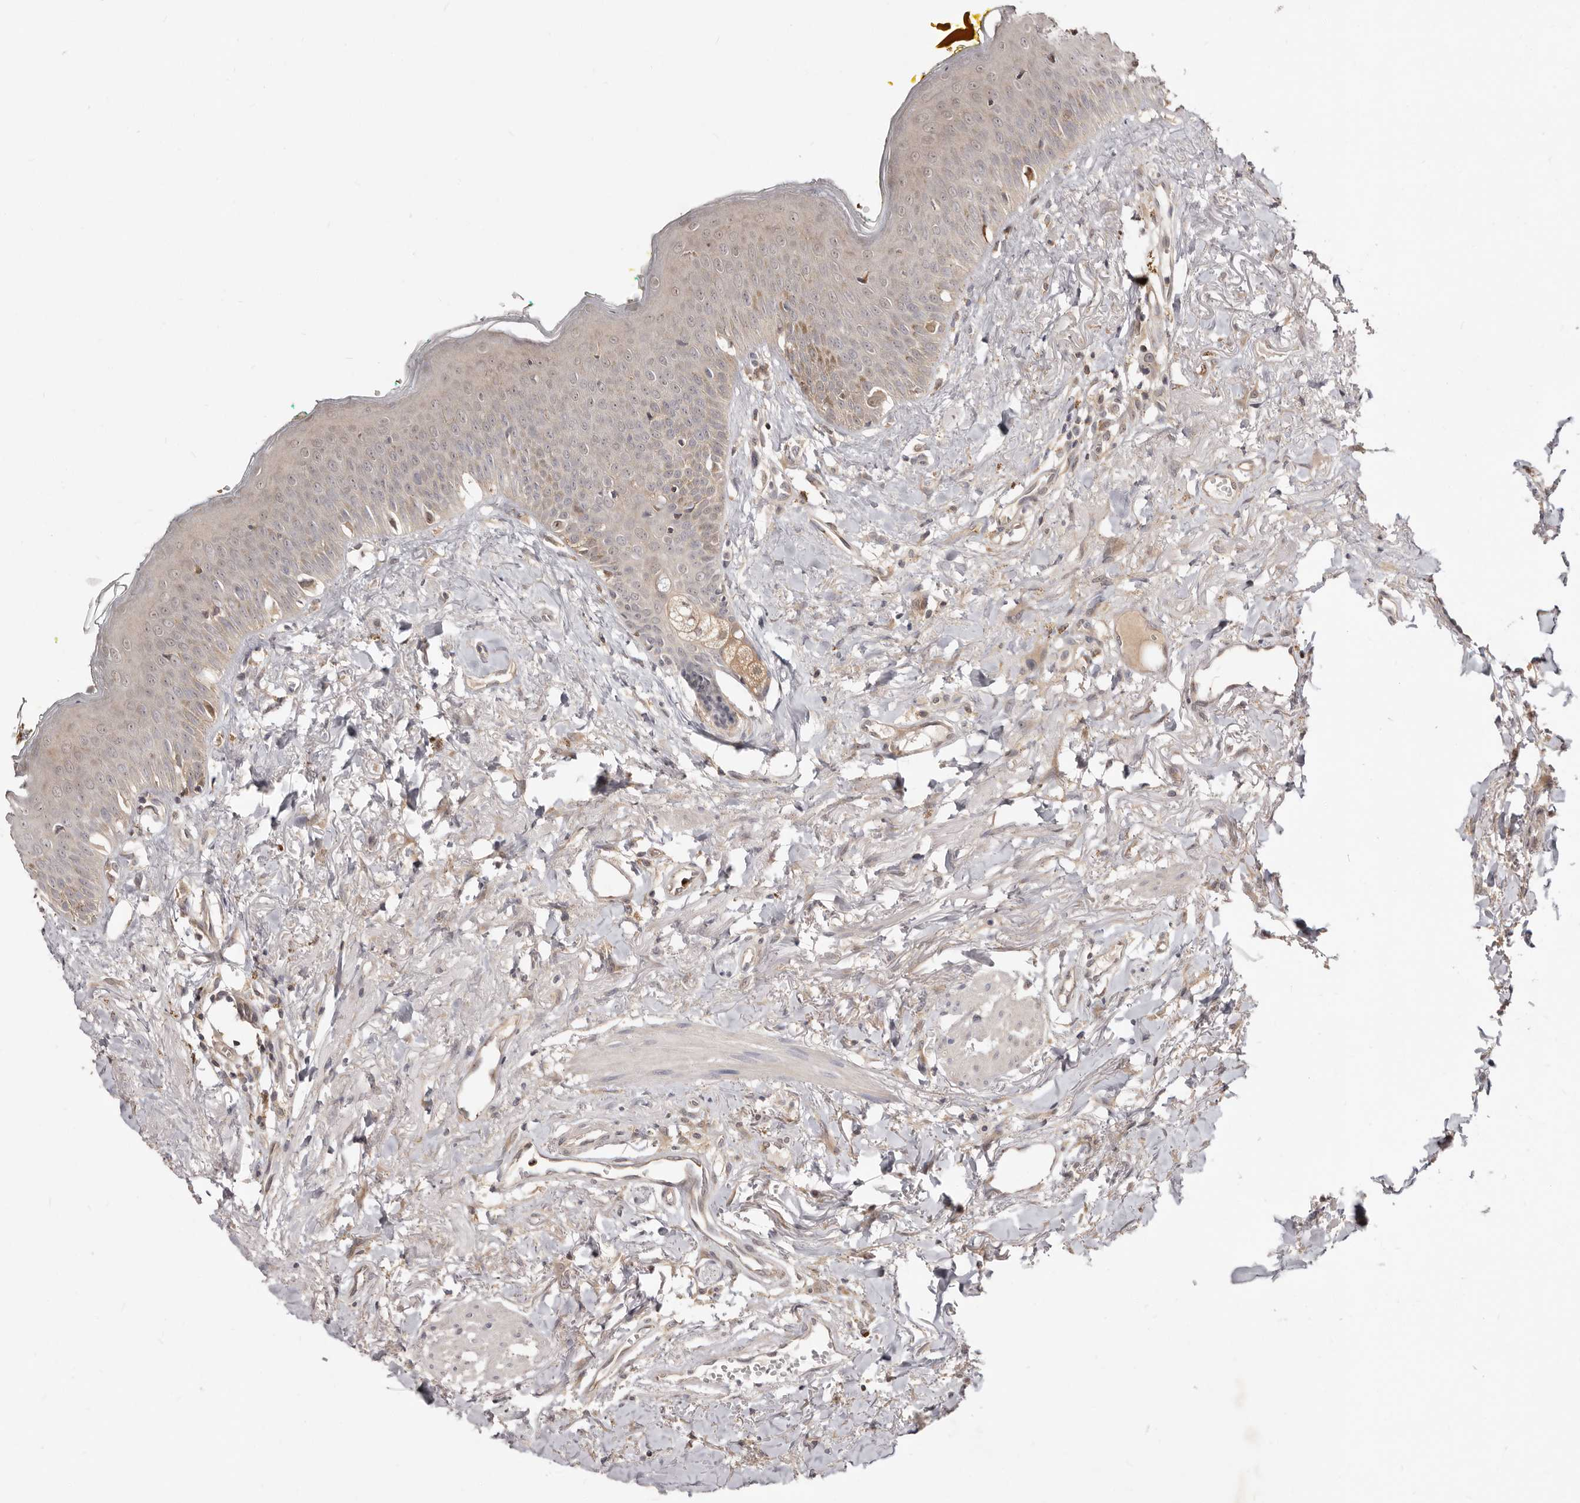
{"staining": {"intensity": "moderate", "quantity": "<25%", "location": "cytoplasmic/membranous"}, "tissue": "oral mucosa", "cell_type": "Squamous epithelial cells", "image_type": "normal", "snomed": [{"axis": "morphology", "description": "Normal tissue, NOS"}, {"axis": "topography", "description": "Oral tissue"}], "caption": "A brown stain shows moderate cytoplasmic/membranous expression of a protein in squamous epithelial cells of benign oral mucosa. (Brightfield microscopy of DAB IHC at high magnification).", "gene": "TC2N", "patient": {"sex": "female", "age": 70}}